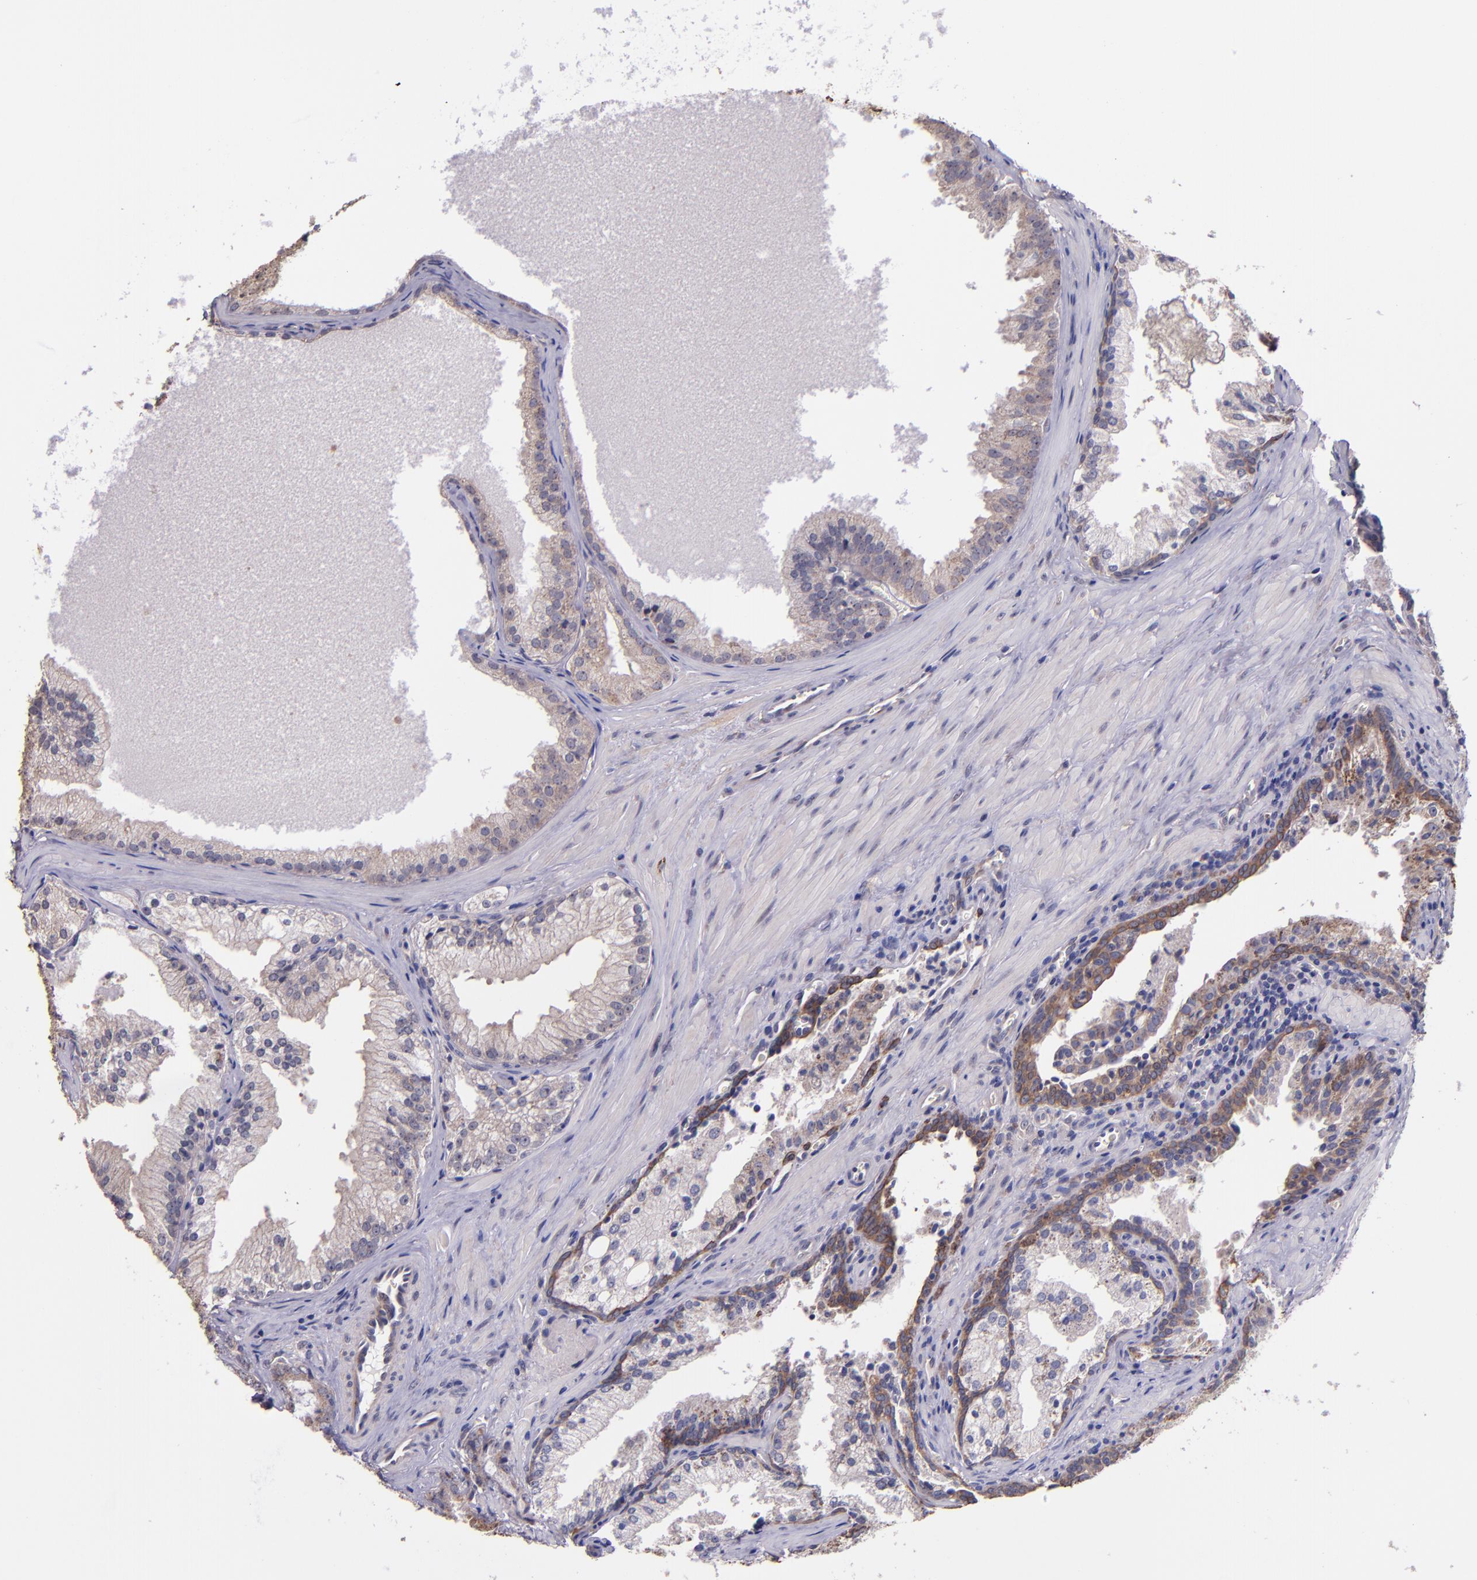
{"staining": {"intensity": "weak", "quantity": ">75%", "location": "cytoplasmic/membranous"}, "tissue": "prostate cancer", "cell_type": "Tumor cells", "image_type": "cancer", "snomed": [{"axis": "morphology", "description": "Adenocarcinoma, Medium grade"}, {"axis": "topography", "description": "Prostate"}], "caption": "DAB (3,3'-diaminobenzidine) immunohistochemical staining of human prostate adenocarcinoma (medium-grade) reveals weak cytoplasmic/membranous protein expression in about >75% of tumor cells.", "gene": "SHC1", "patient": {"sex": "male", "age": 64}}